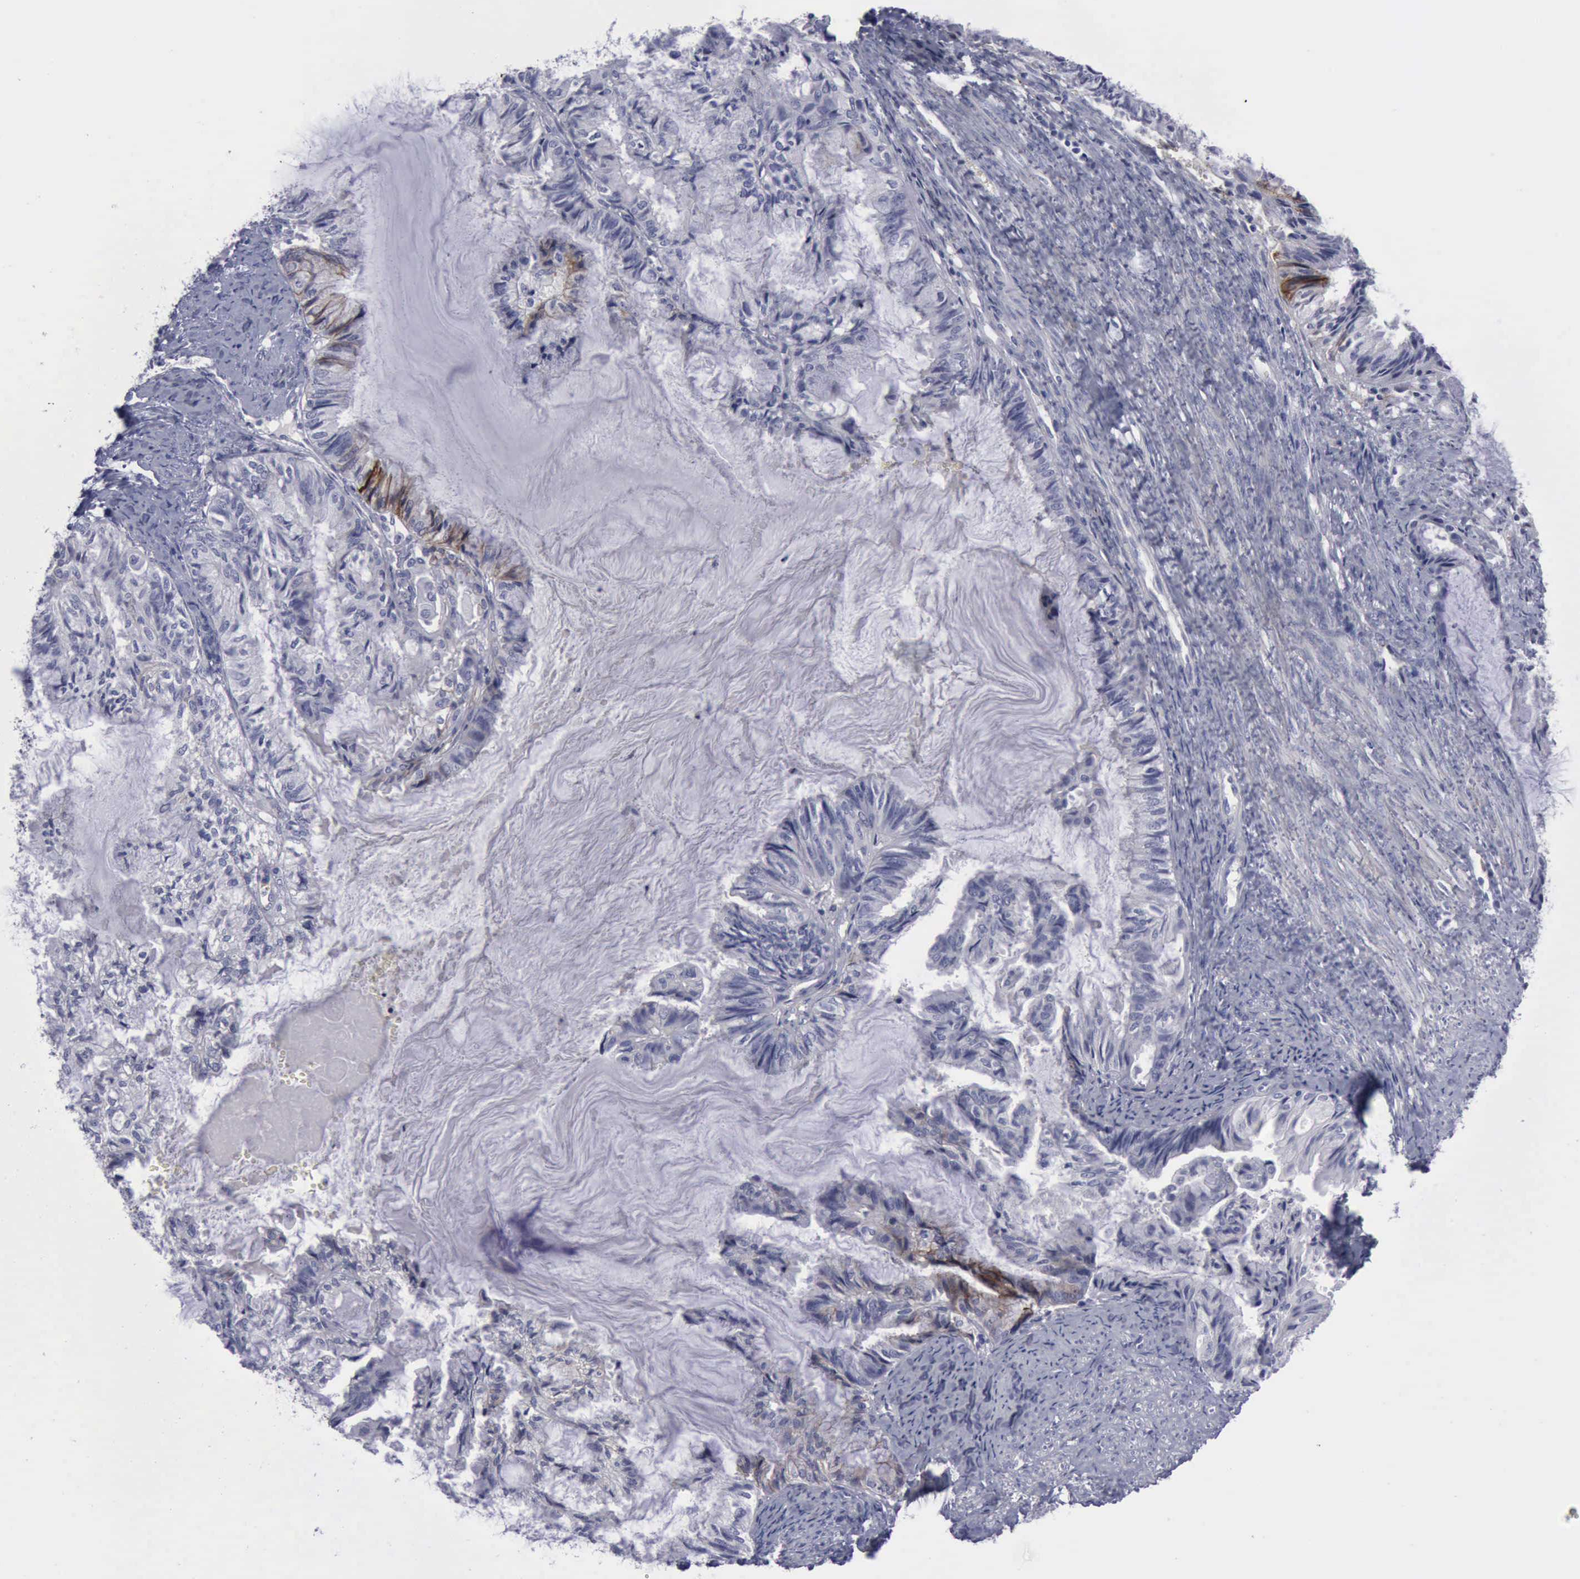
{"staining": {"intensity": "moderate", "quantity": "<25%", "location": "cytoplasmic/membranous"}, "tissue": "endometrial cancer", "cell_type": "Tumor cells", "image_type": "cancer", "snomed": [{"axis": "morphology", "description": "Adenocarcinoma, NOS"}, {"axis": "topography", "description": "Endometrium"}], "caption": "Immunohistochemical staining of endometrial cancer demonstrates low levels of moderate cytoplasmic/membranous staining in about <25% of tumor cells.", "gene": "CDH2", "patient": {"sex": "female", "age": 86}}